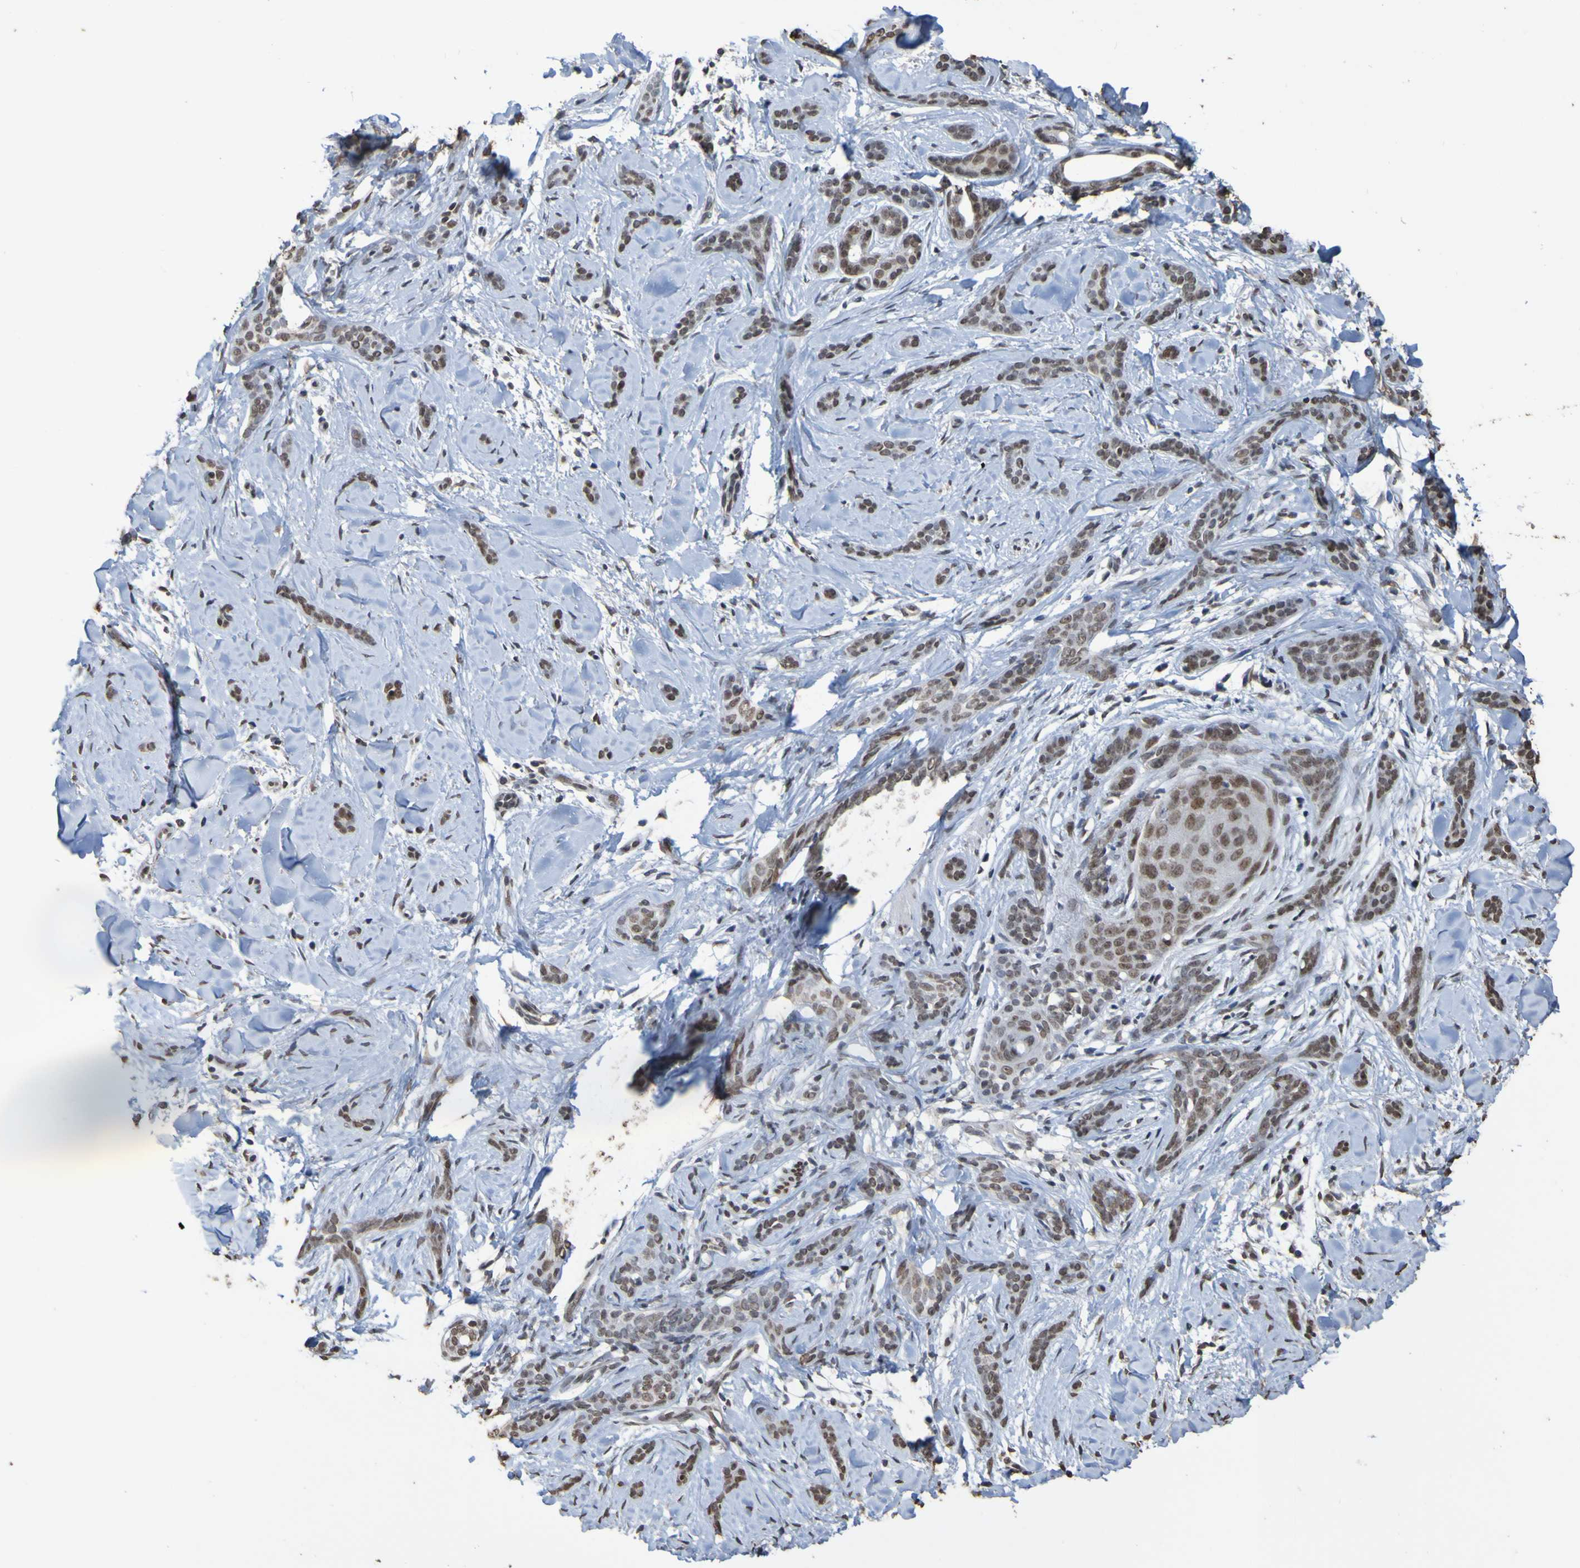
{"staining": {"intensity": "moderate", "quantity": ">75%", "location": "nuclear"}, "tissue": "skin cancer", "cell_type": "Tumor cells", "image_type": "cancer", "snomed": [{"axis": "morphology", "description": "Basal cell carcinoma"}, {"axis": "morphology", "description": "Adnexal tumor, benign"}, {"axis": "topography", "description": "Skin"}], "caption": "Tumor cells show moderate nuclear expression in about >75% of cells in skin cancer.", "gene": "ALKBH2", "patient": {"sex": "female", "age": 42}}